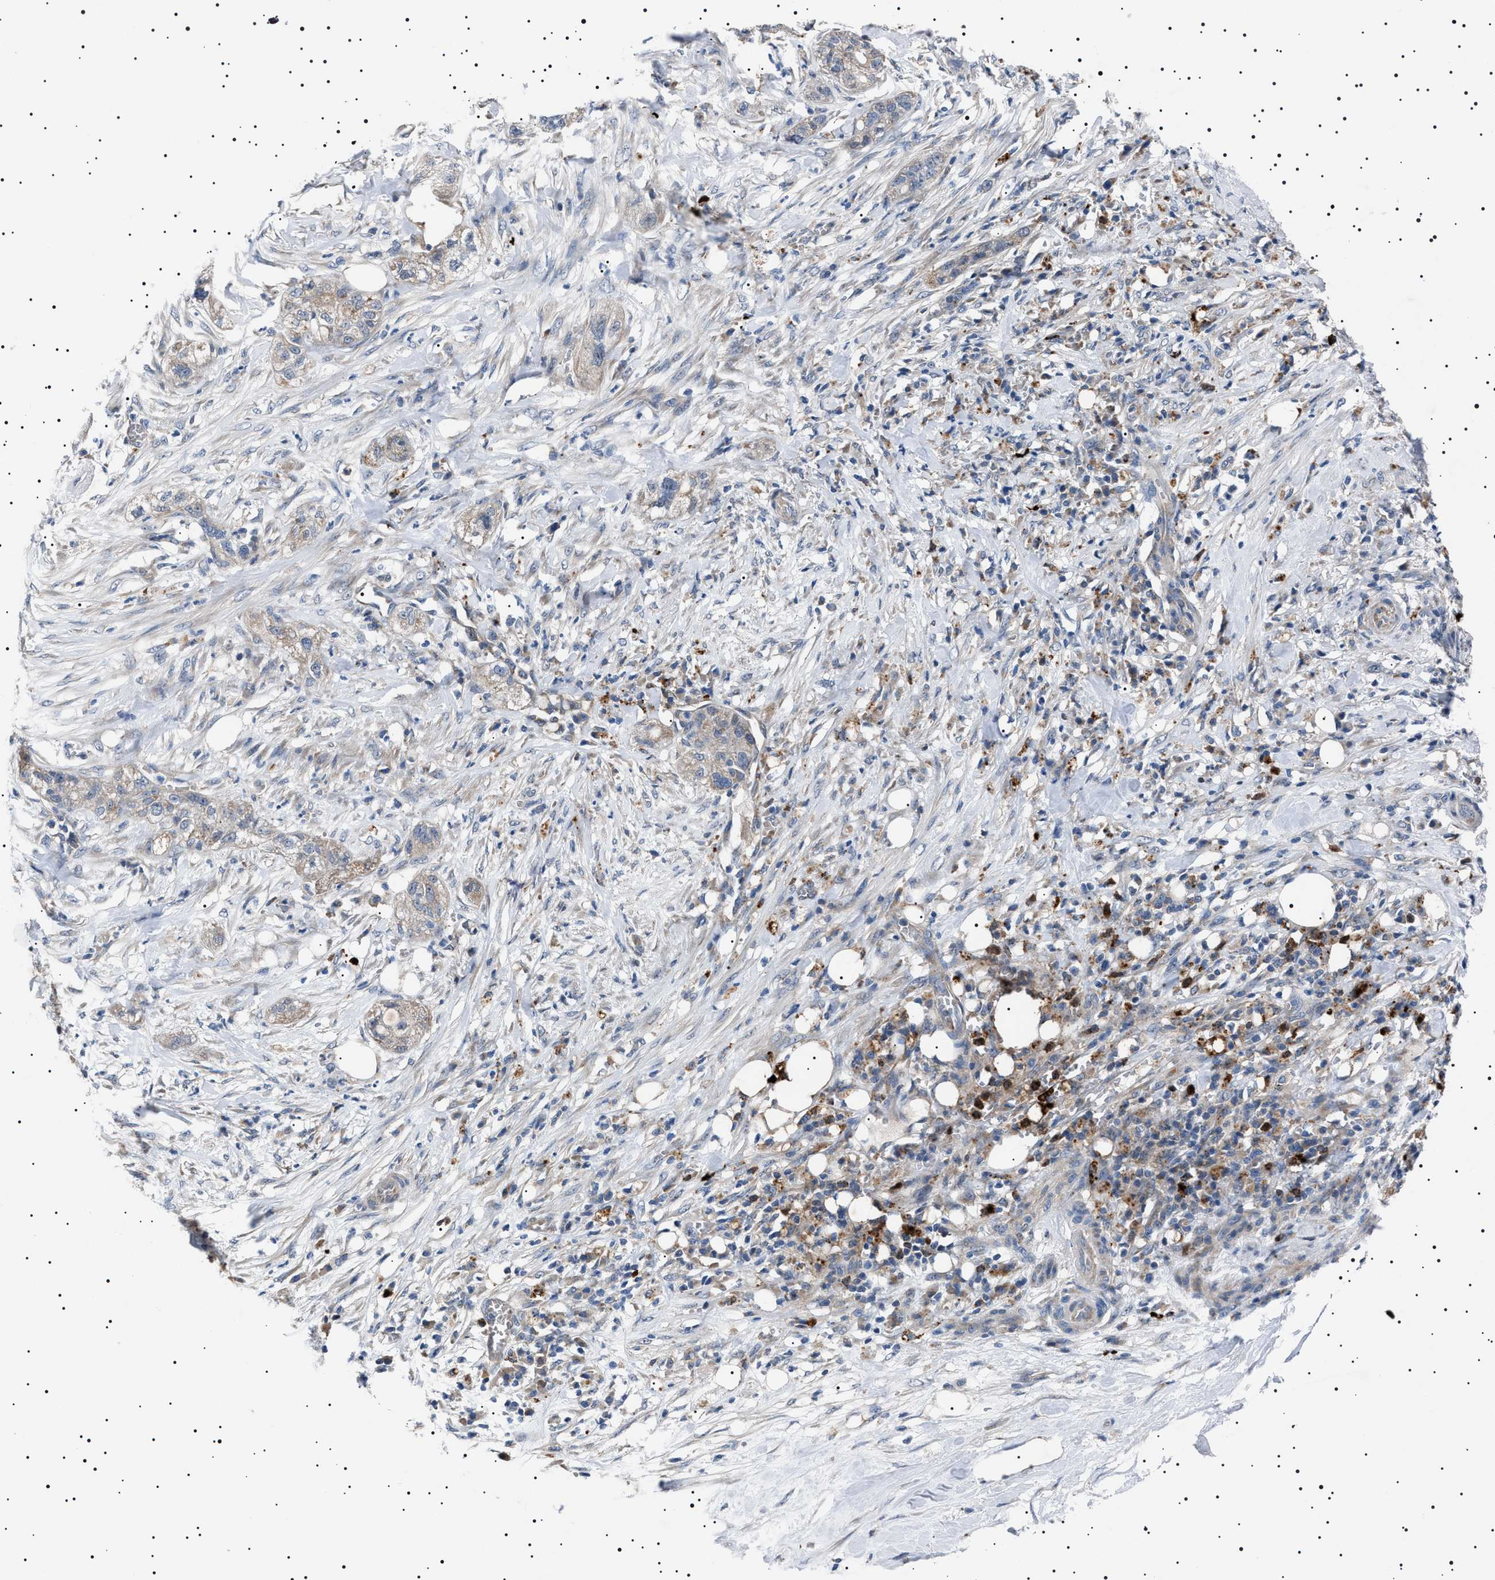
{"staining": {"intensity": "weak", "quantity": "<25%", "location": "cytoplasmic/membranous"}, "tissue": "pancreatic cancer", "cell_type": "Tumor cells", "image_type": "cancer", "snomed": [{"axis": "morphology", "description": "Adenocarcinoma, NOS"}, {"axis": "topography", "description": "Pancreas"}], "caption": "DAB immunohistochemical staining of pancreatic cancer displays no significant staining in tumor cells.", "gene": "PTRH1", "patient": {"sex": "female", "age": 78}}